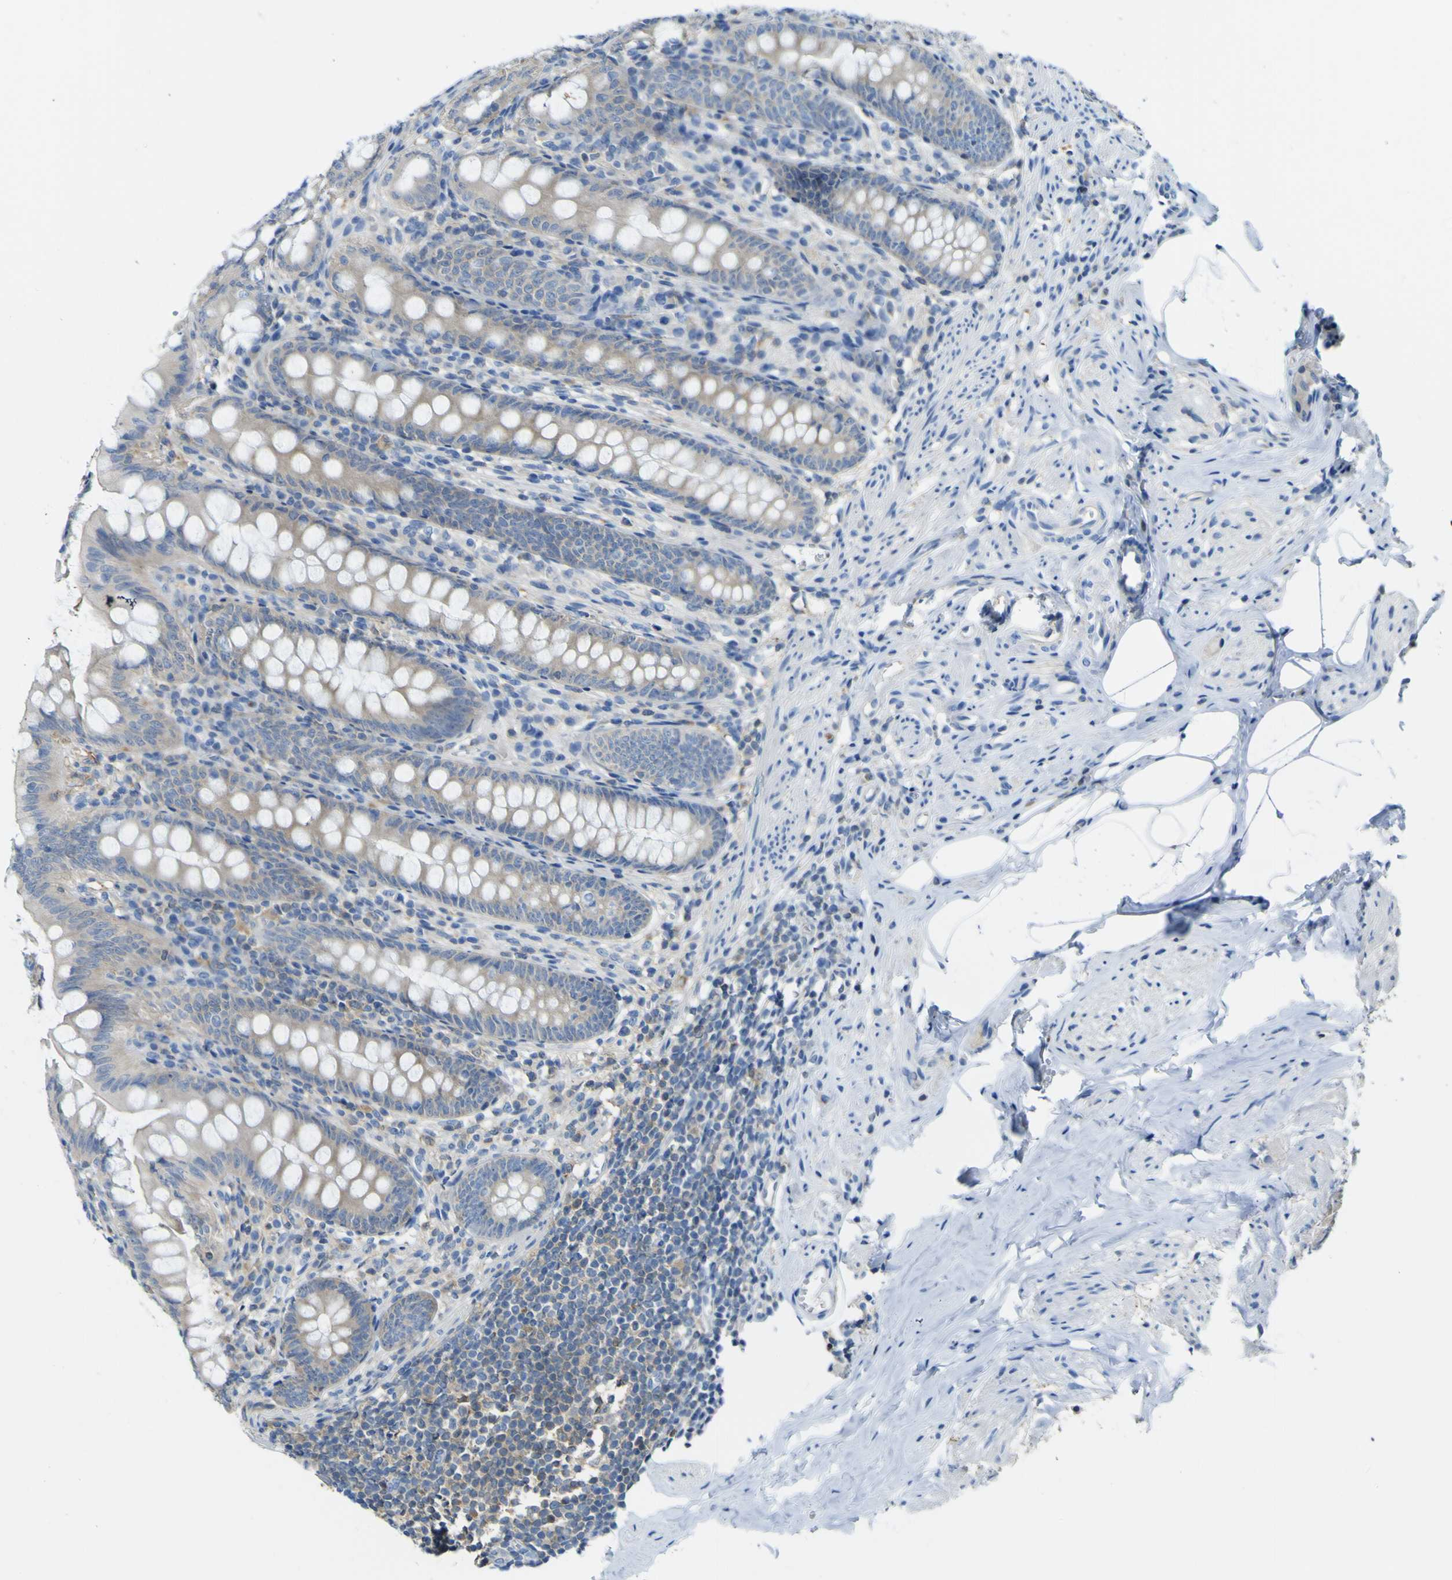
{"staining": {"intensity": "moderate", "quantity": "25%-75%", "location": "cytoplasmic/membranous"}, "tissue": "appendix", "cell_type": "Glandular cells", "image_type": "normal", "snomed": [{"axis": "morphology", "description": "Normal tissue, NOS"}, {"axis": "topography", "description": "Appendix"}], "caption": "Immunohistochemistry photomicrograph of unremarkable human appendix stained for a protein (brown), which demonstrates medium levels of moderate cytoplasmic/membranous staining in about 25%-75% of glandular cells.", "gene": "ABHD3", "patient": {"sex": "female", "age": 77}}